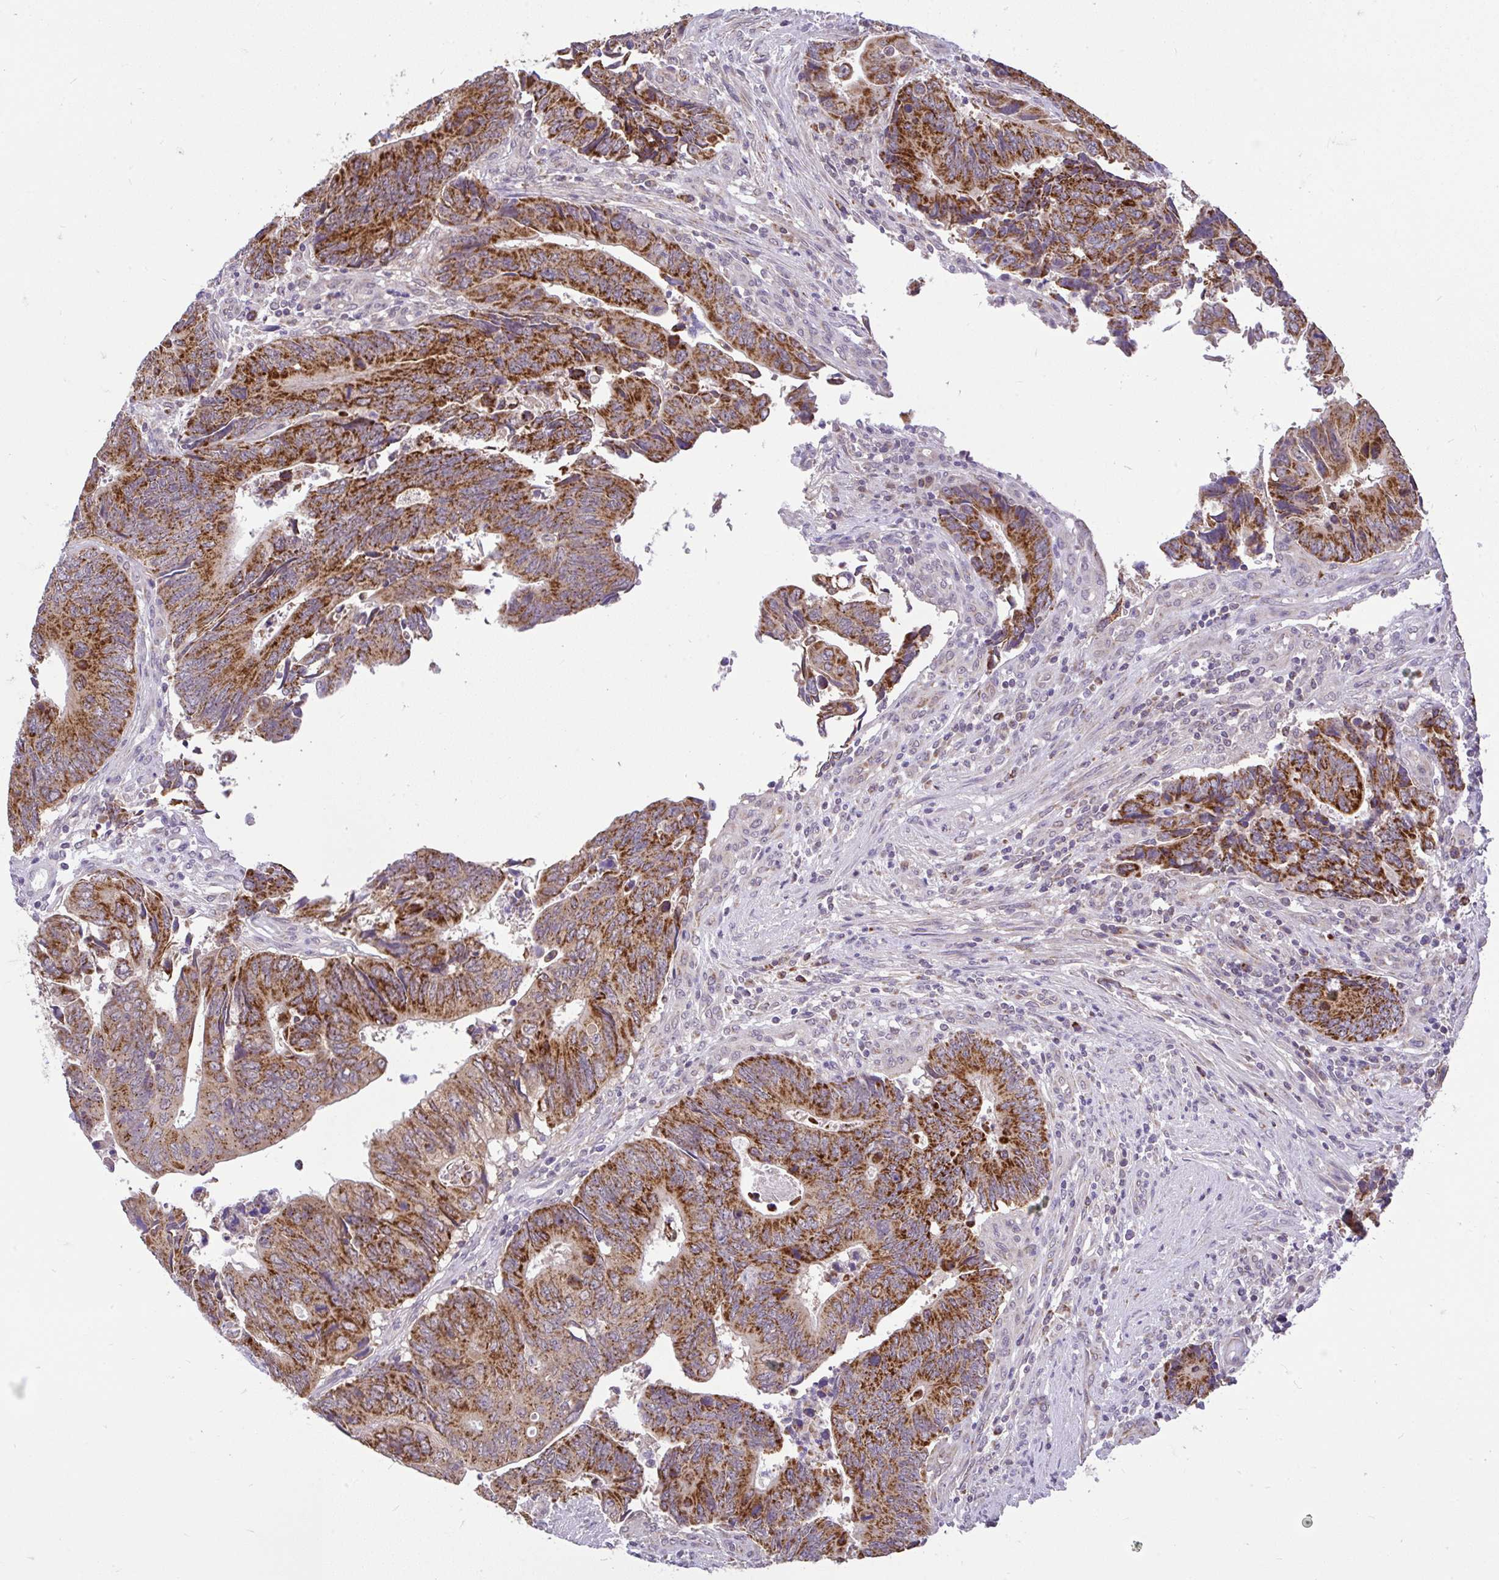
{"staining": {"intensity": "strong", "quantity": ">75%", "location": "cytoplasmic/membranous"}, "tissue": "colorectal cancer", "cell_type": "Tumor cells", "image_type": "cancer", "snomed": [{"axis": "morphology", "description": "Adenocarcinoma, NOS"}, {"axis": "topography", "description": "Colon"}], "caption": "Immunohistochemistry (IHC) of colorectal cancer (adenocarcinoma) displays high levels of strong cytoplasmic/membranous positivity in approximately >75% of tumor cells.", "gene": "PYCR2", "patient": {"sex": "male", "age": 87}}